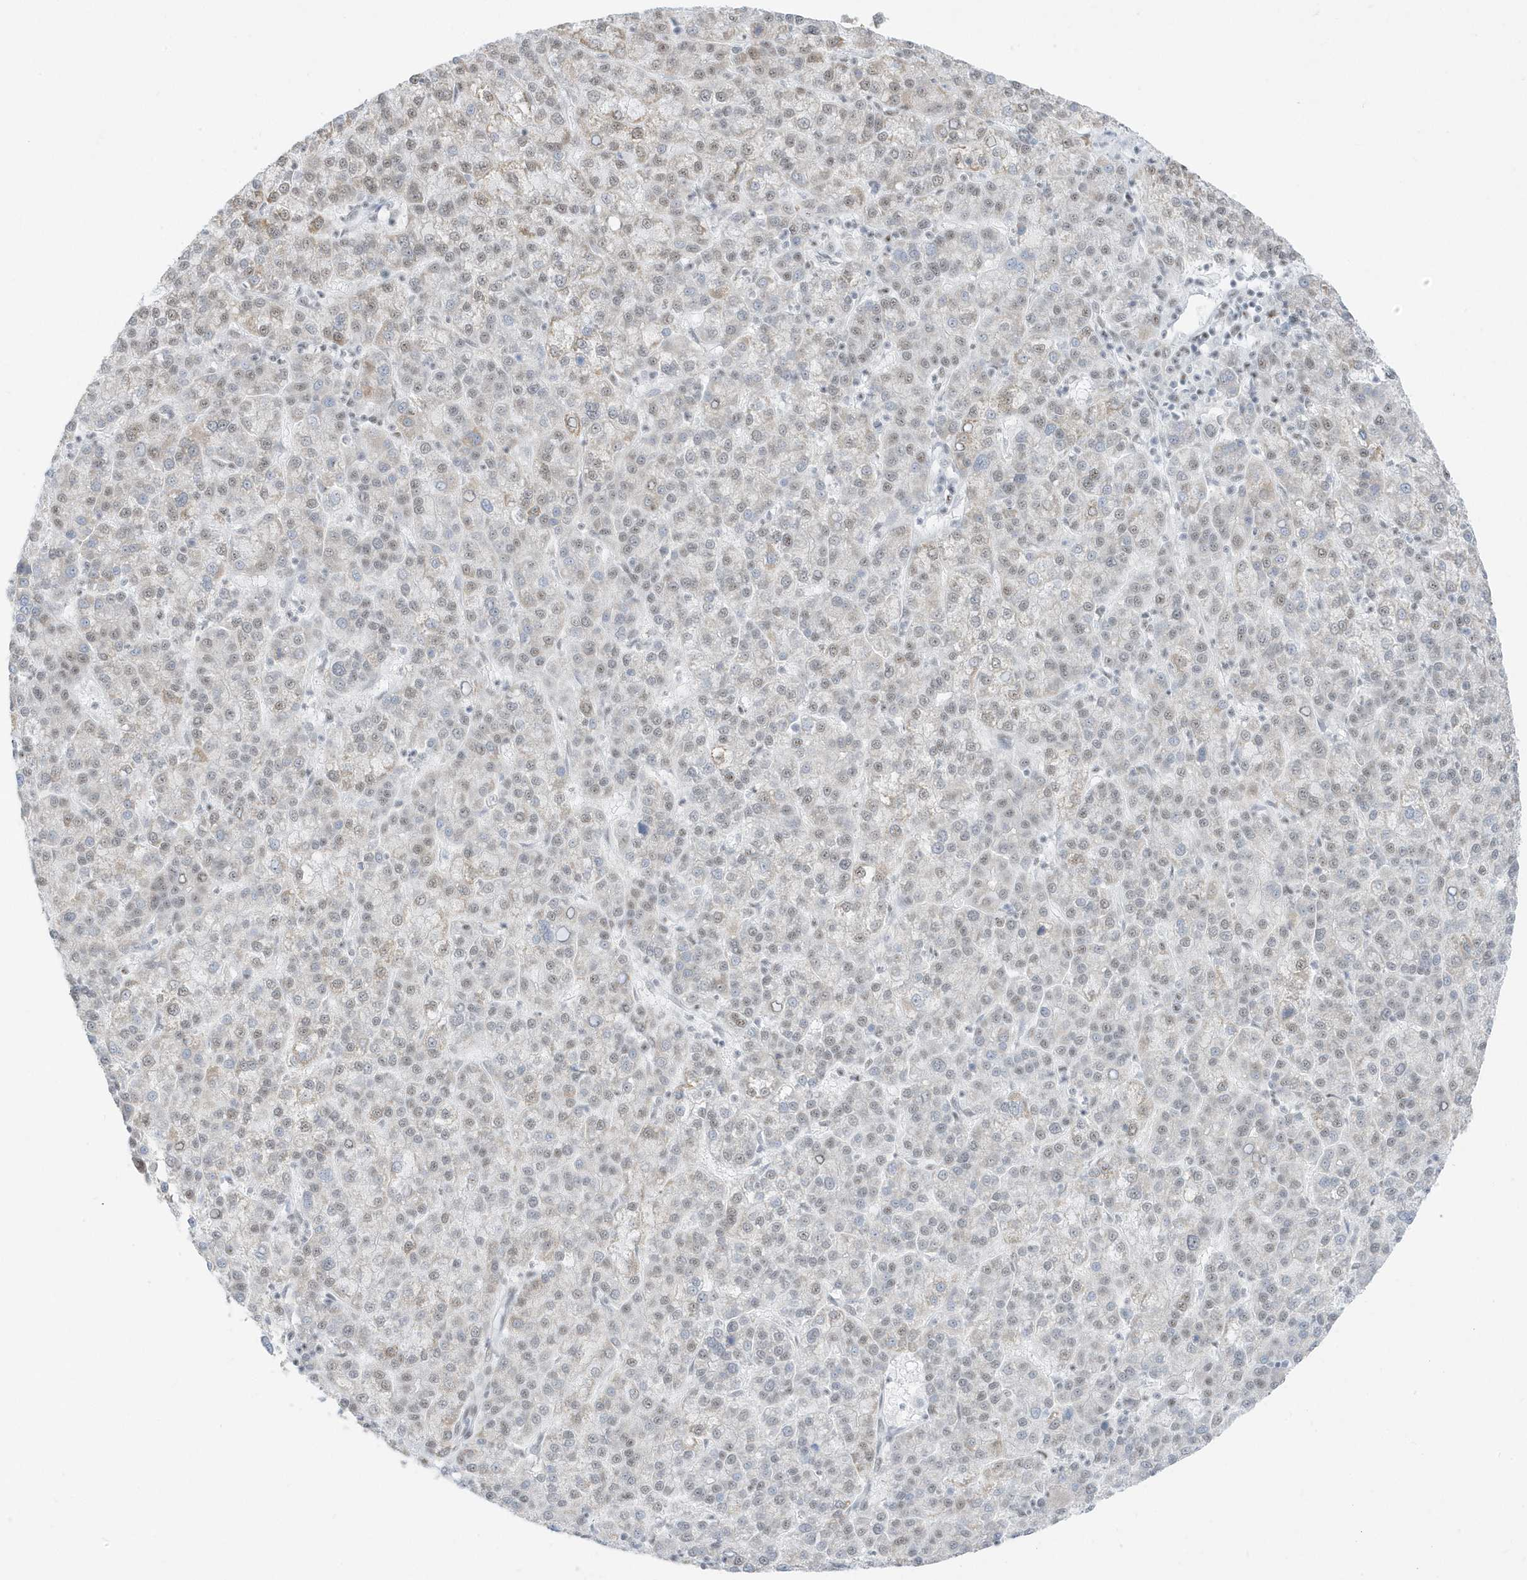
{"staining": {"intensity": "weak", "quantity": ">75%", "location": "nuclear"}, "tissue": "liver cancer", "cell_type": "Tumor cells", "image_type": "cancer", "snomed": [{"axis": "morphology", "description": "Carcinoma, Hepatocellular, NOS"}, {"axis": "topography", "description": "Liver"}], "caption": "Weak nuclear protein expression is appreciated in about >75% of tumor cells in liver cancer (hepatocellular carcinoma).", "gene": "PLEKHN1", "patient": {"sex": "female", "age": 58}}